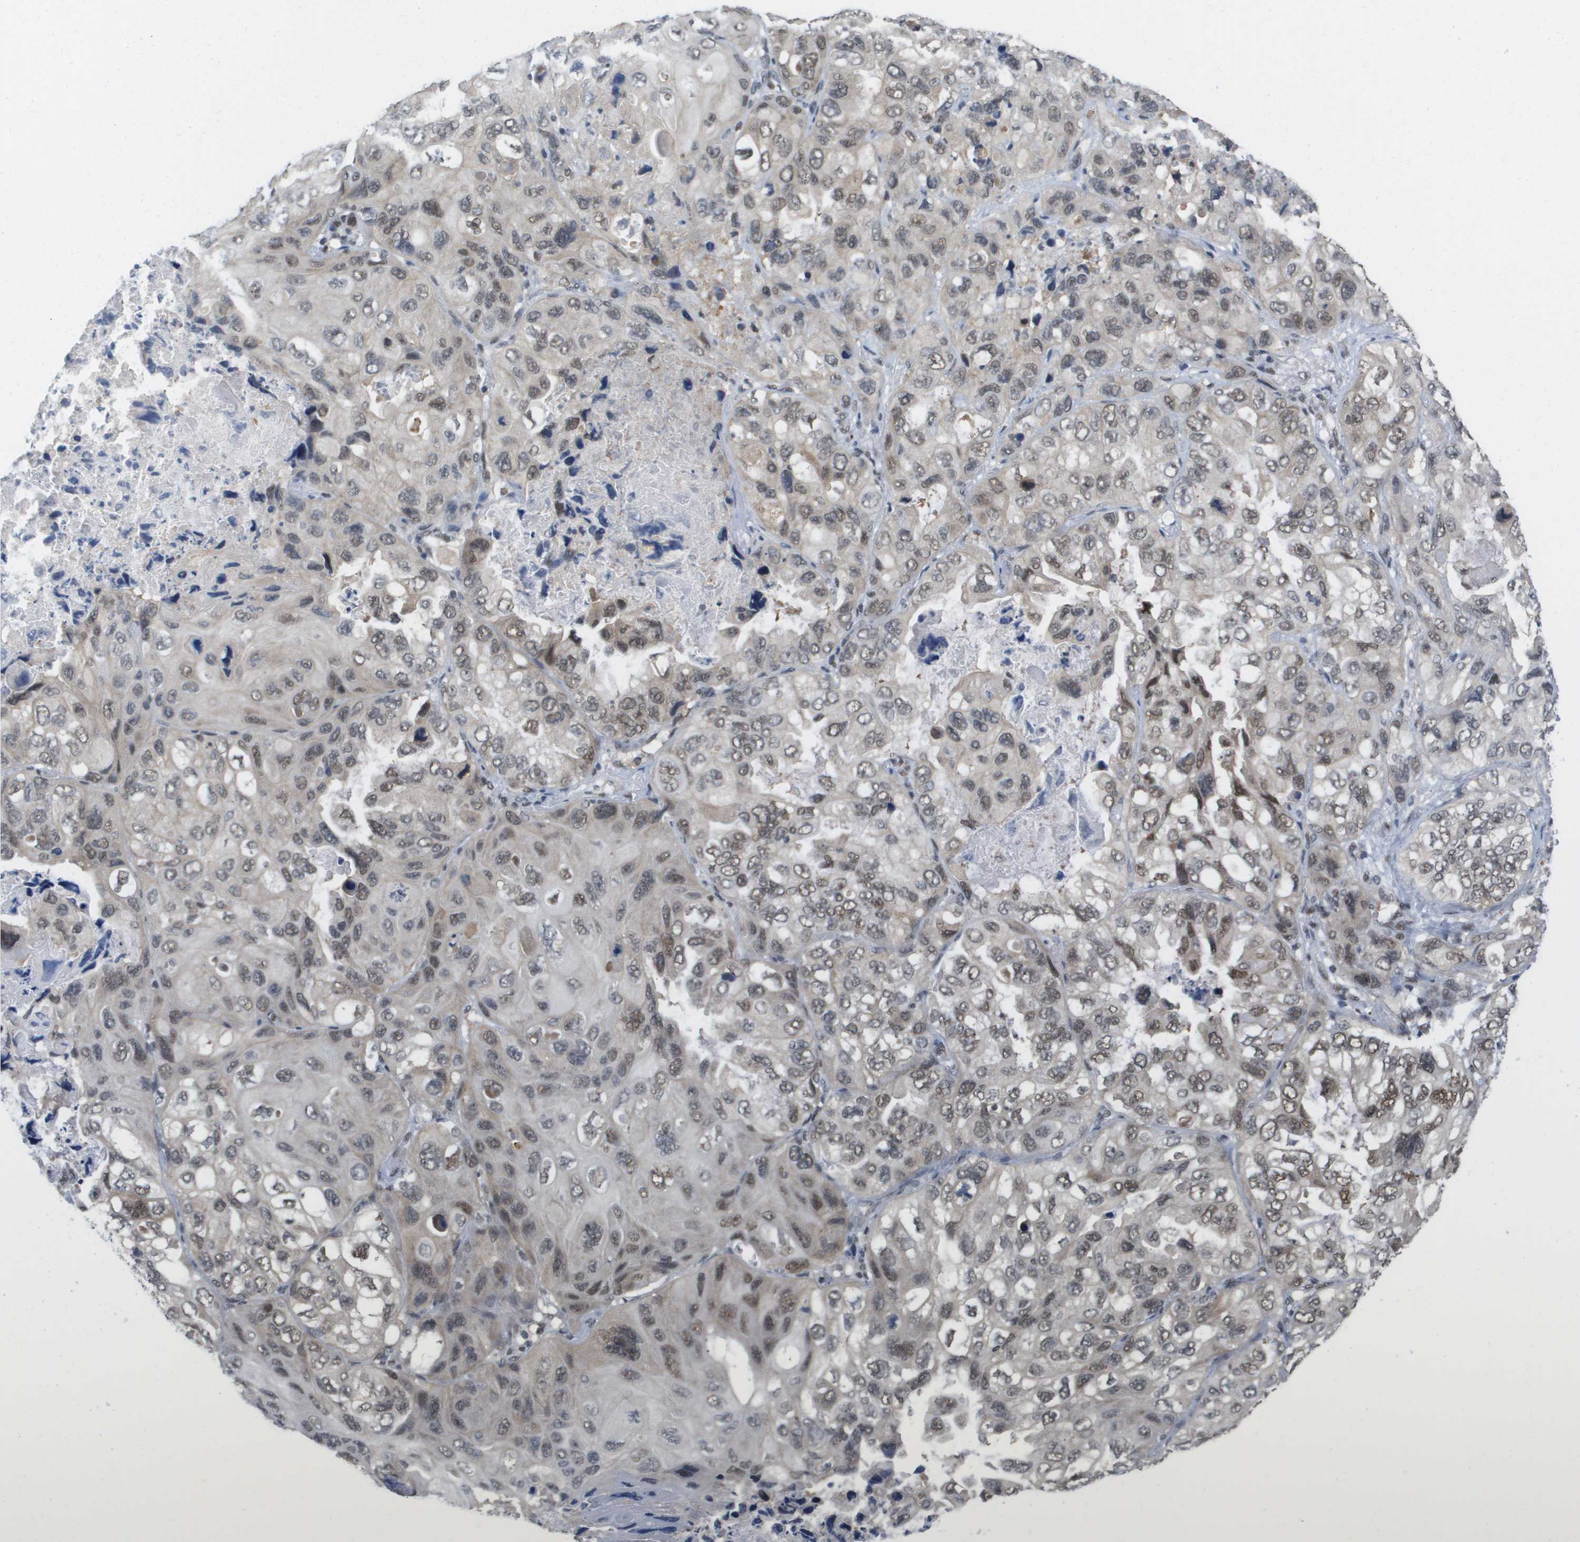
{"staining": {"intensity": "moderate", "quantity": "25%-75%", "location": "nuclear"}, "tissue": "lung cancer", "cell_type": "Tumor cells", "image_type": "cancer", "snomed": [{"axis": "morphology", "description": "Squamous cell carcinoma, NOS"}, {"axis": "topography", "description": "Lung"}], "caption": "There is medium levels of moderate nuclear expression in tumor cells of lung squamous cell carcinoma, as demonstrated by immunohistochemical staining (brown color).", "gene": "ISY1", "patient": {"sex": "female", "age": 73}}